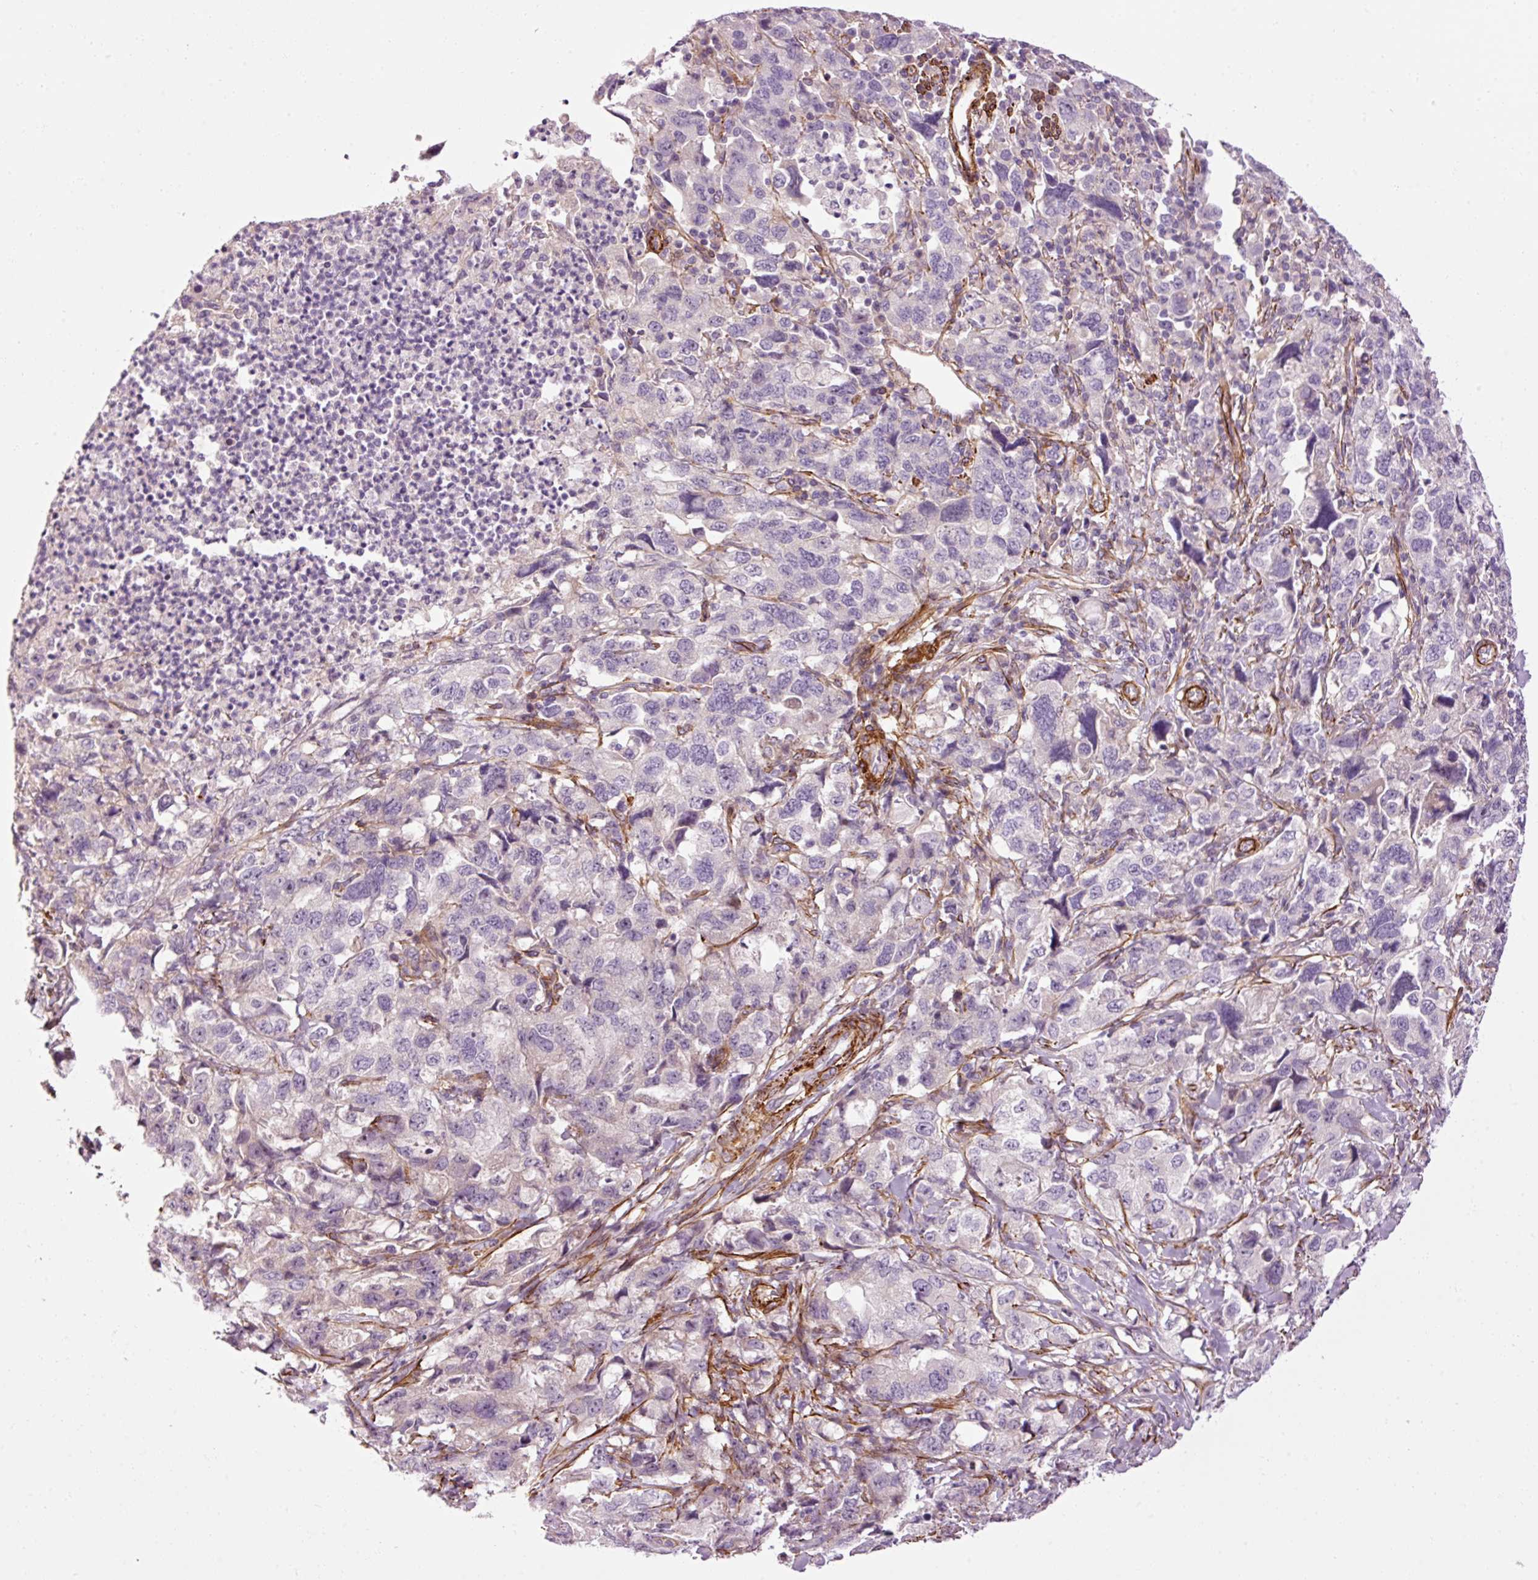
{"staining": {"intensity": "negative", "quantity": "none", "location": "none"}, "tissue": "lung cancer", "cell_type": "Tumor cells", "image_type": "cancer", "snomed": [{"axis": "morphology", "description": "Adenocarcinoma, NOS"}, {"axis": "topography", "description": "Lung"}], "caption": "Lung adenocarcinoma was stained to show a protein in brown. There is no significant expression in tumor cells.", "gene": "ANKRD20A1", "patient": {"sex": "female", "age": 51}}